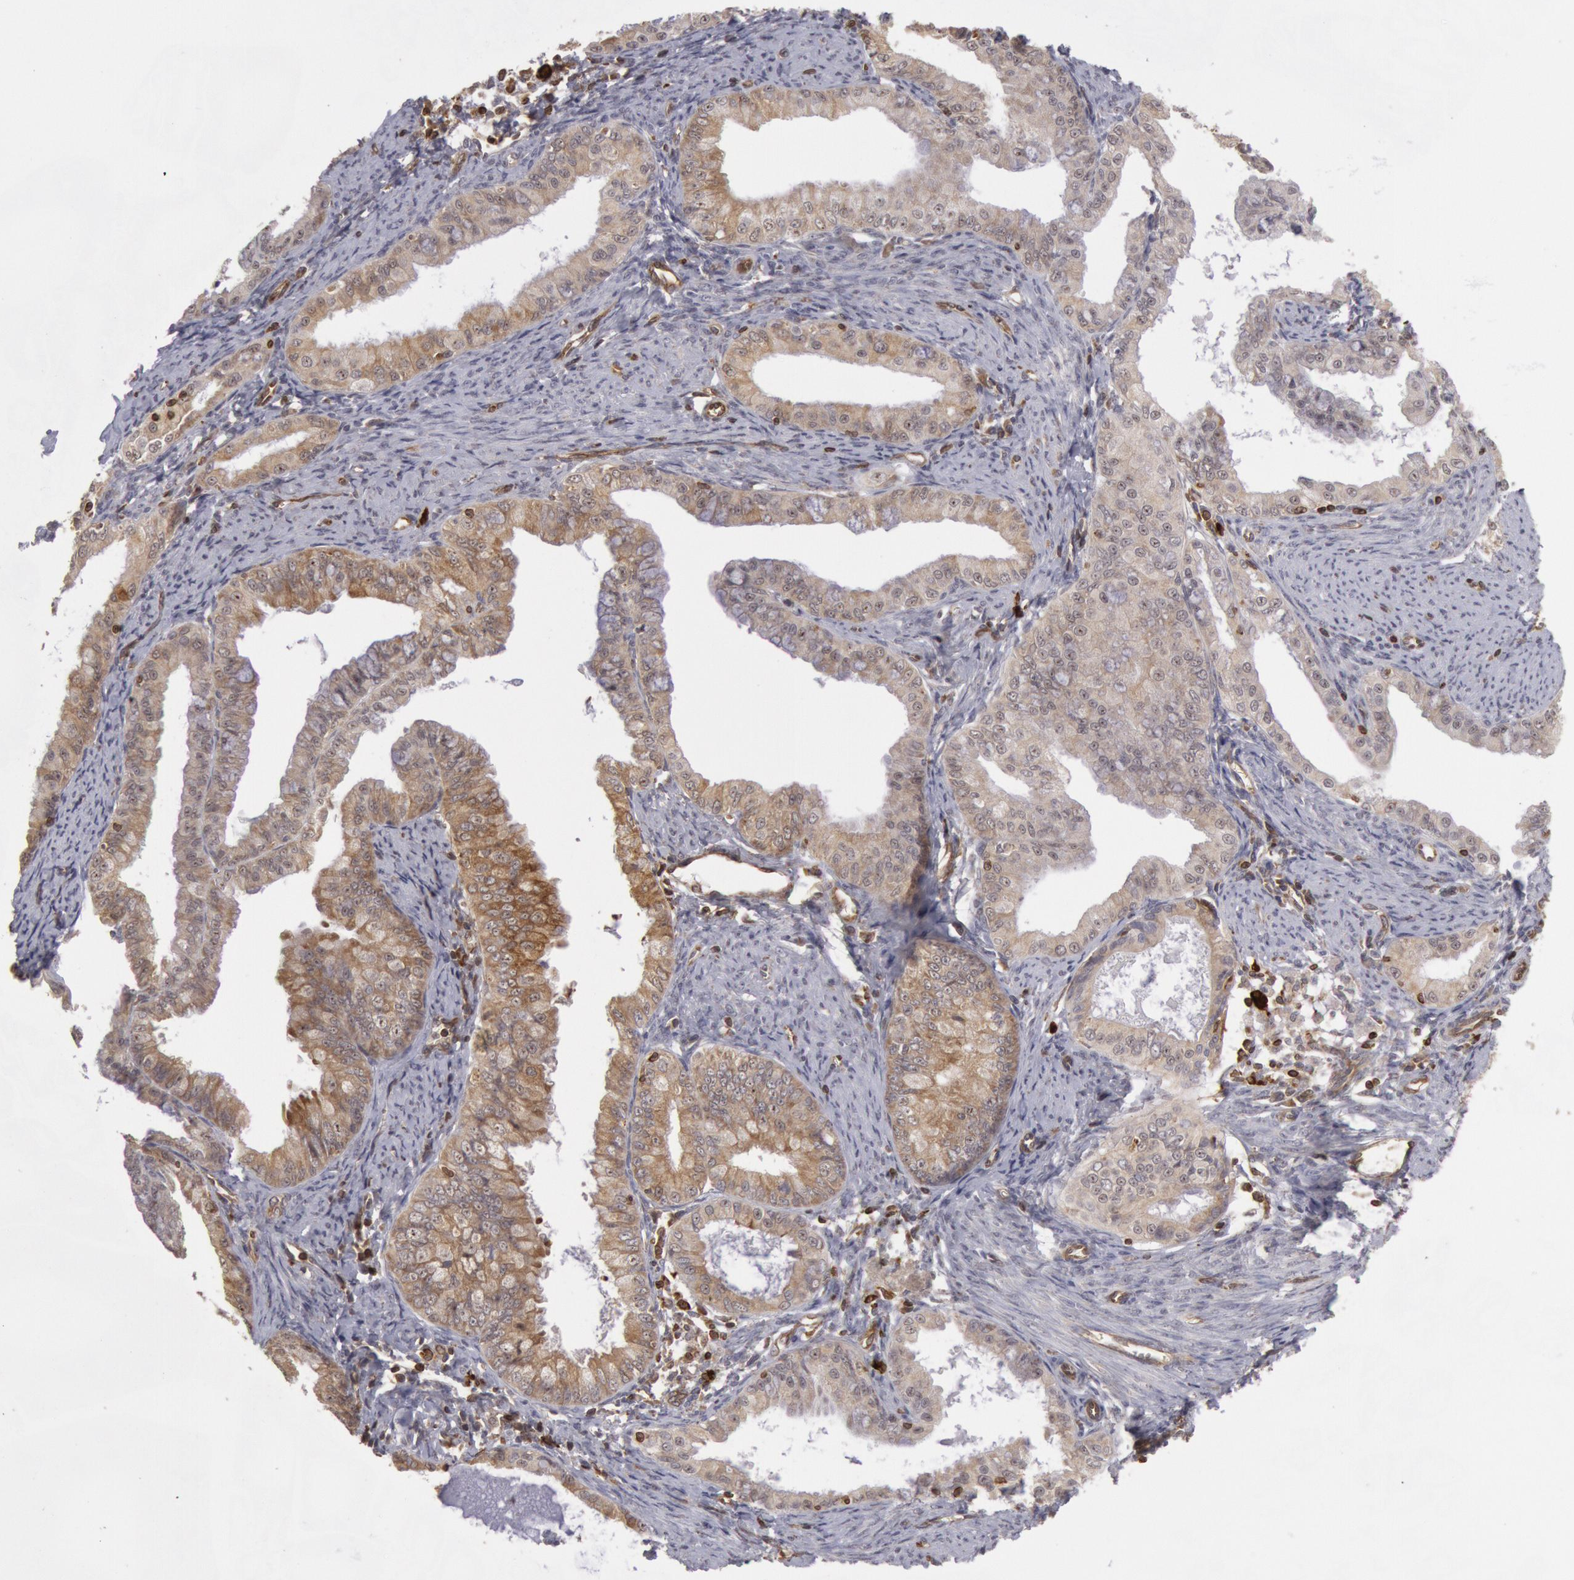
{"staining": {"intensity": "weak", "quantity": ">75%", "location": "cytoplasmic/membranous"}, "tissue": "endometrial cancer", "cell_type": "Tumor cells", "image_type": "cancer", "snomed": [{"axis": "morphology", "description": "Adenocarcinoma, NOS"}, {"axis": "topography", "description": "Endometrium"}], "caption": "A brown stain highlights weak cytoplasmic/membranous staining of a protein in endometrial adenocarcinoma tumor cells. The staining is performed using DAB brown chromogen to label protein expression. The nuclei are counter-stained blue using hematoxylin.", "gene": "TAP2", "patient": {"sex": "female", "age": 76}}